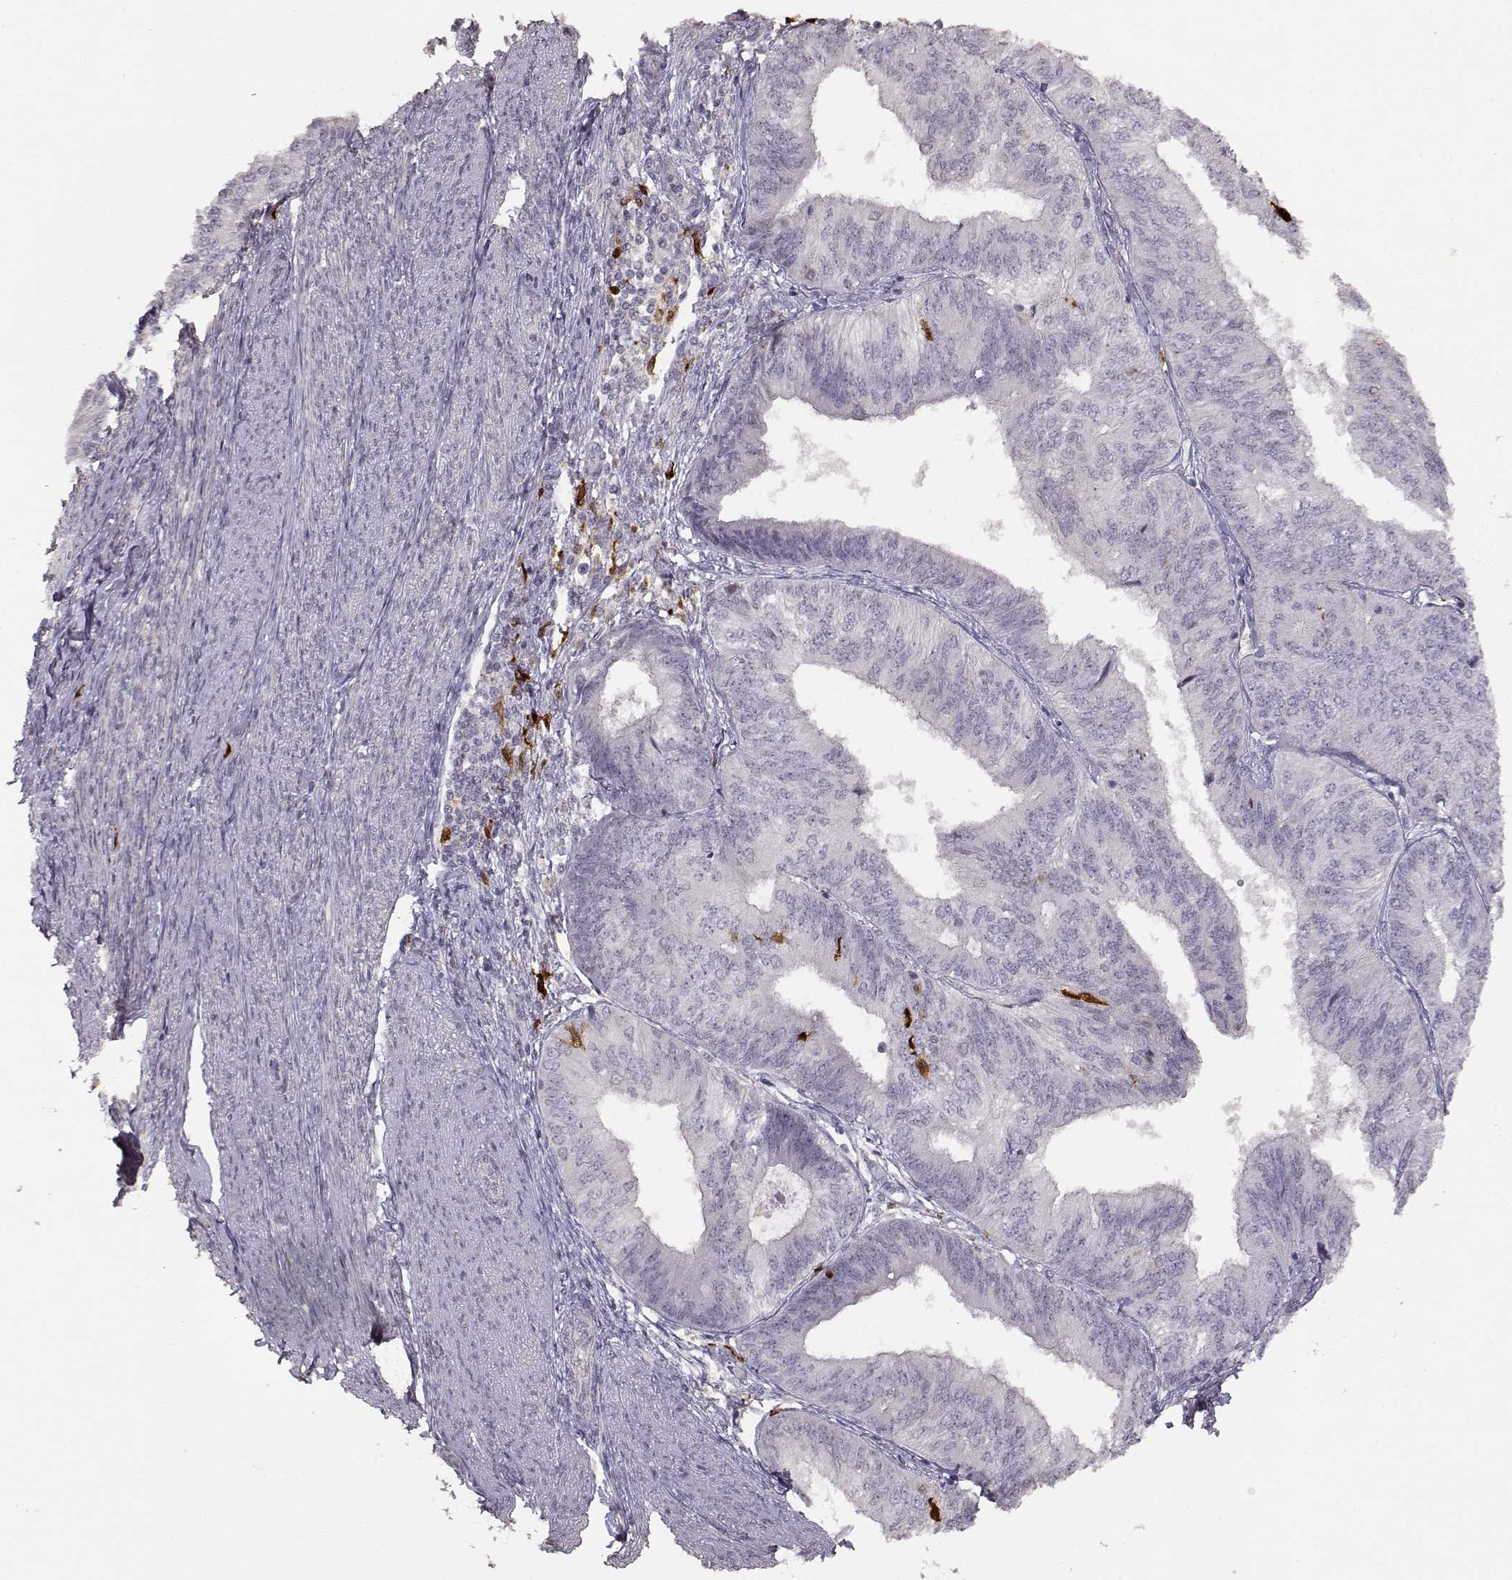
{"staining": {"intensity": "negative", "quantity": "none", "location": "none"}, "tissue": "endometrial cancer", "cell_type": "Tumor cells", "image_type": "cancer", "snomed": [{"axis": "morphology", "description": "Adenocarcinoma, NOS"}, {"axis": "topography", "description": "Endometrium"}], "caption": "The IHC histopathology image has no significant staining in tumor cells of endometrial adenocarcinoma tissue.", "gene": "S100B", "patient": {"sex": "female", "age": 58}}